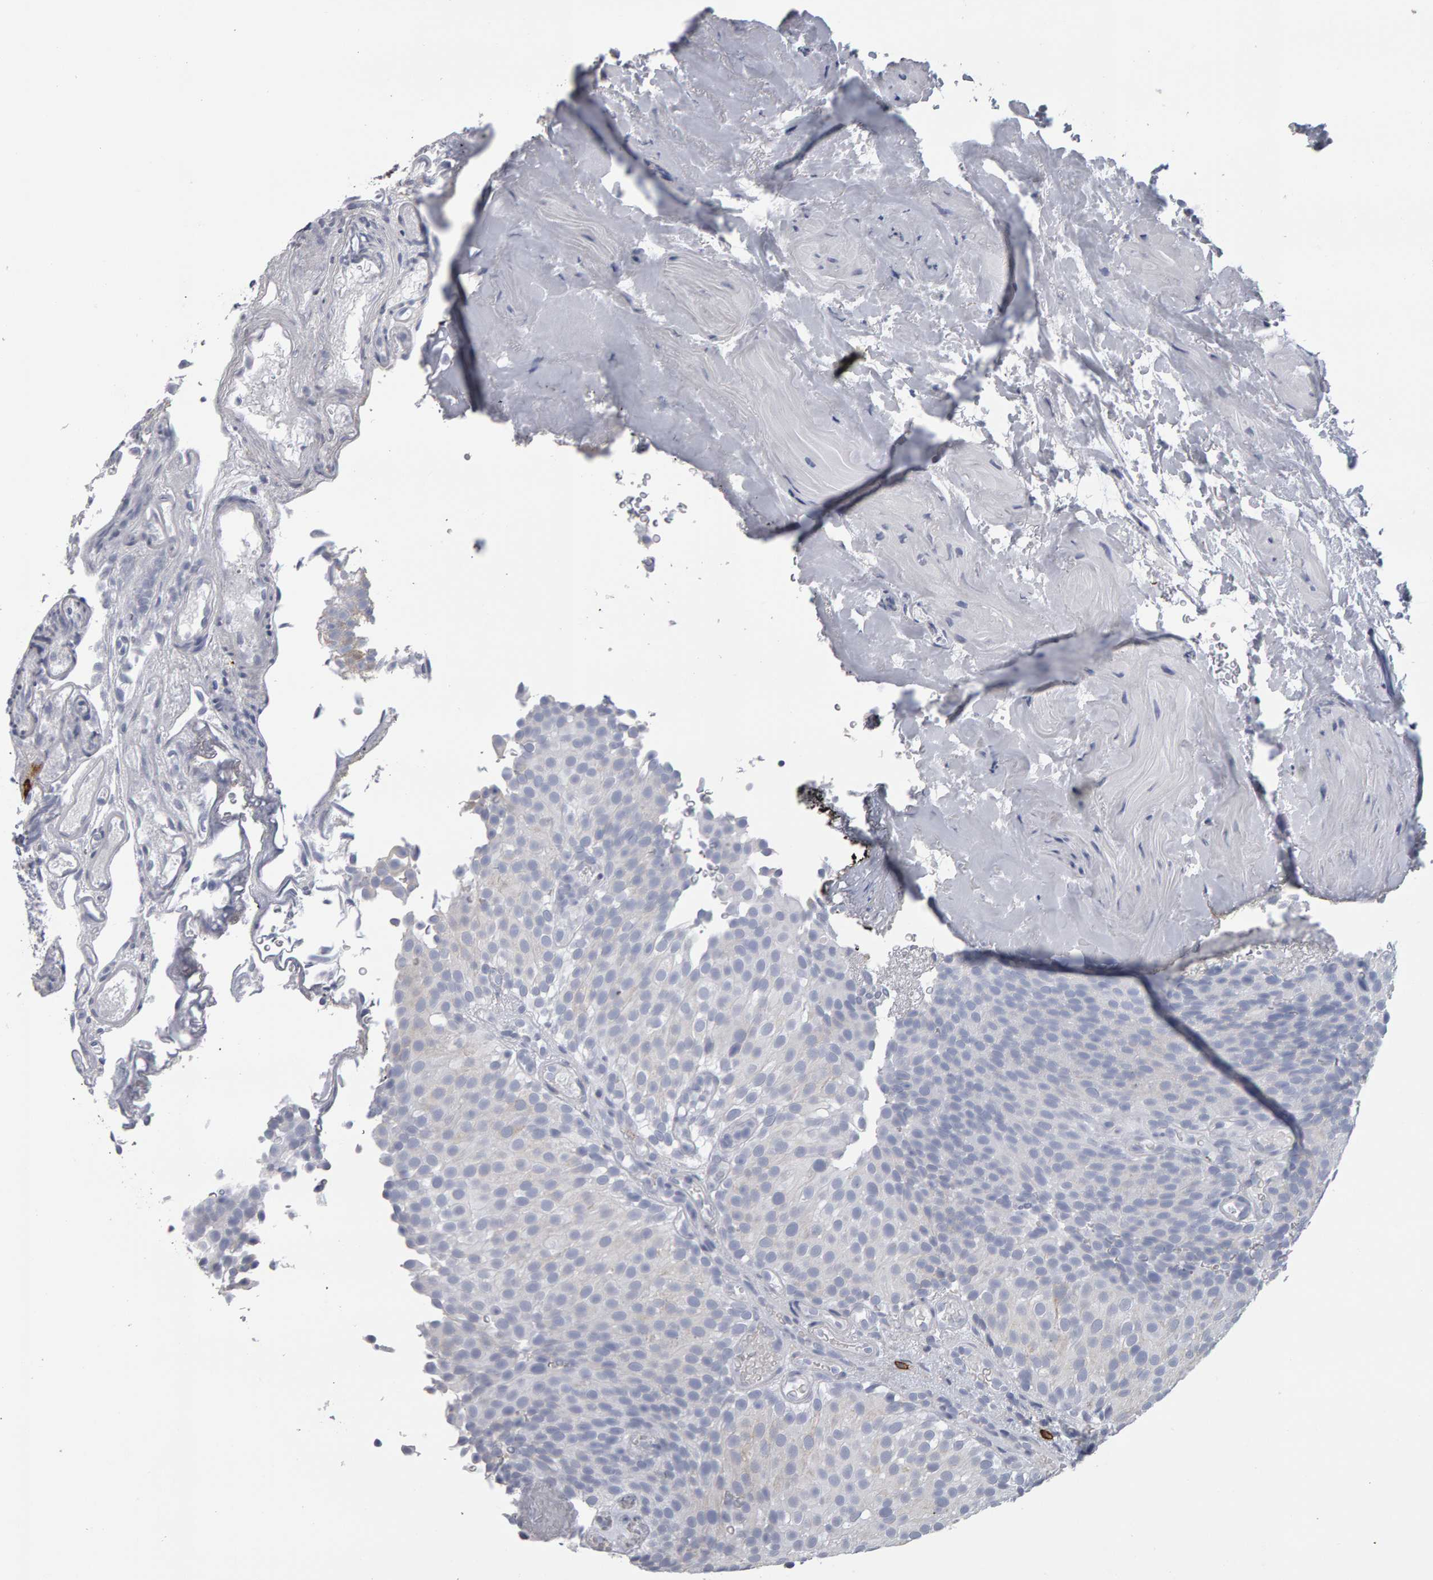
{"staining": {"intensity": "negative", "quantity": "none", "location": "none"}, "tissue": "urothelial cancer", "cell_type": "Tumor cells", "image_type": "cancer", "snomed": [{"axis": "morphology", "description": "Urothelial carcinoma, Low grade"}, {"axis": "topography", "description": "Urinary bladder"}], "caption": "This is an IHC image of human urothelial cancer. There is no staining in tumor cells.", "gene": "CD38", "patient": {"sex": "male", "age": 78}}